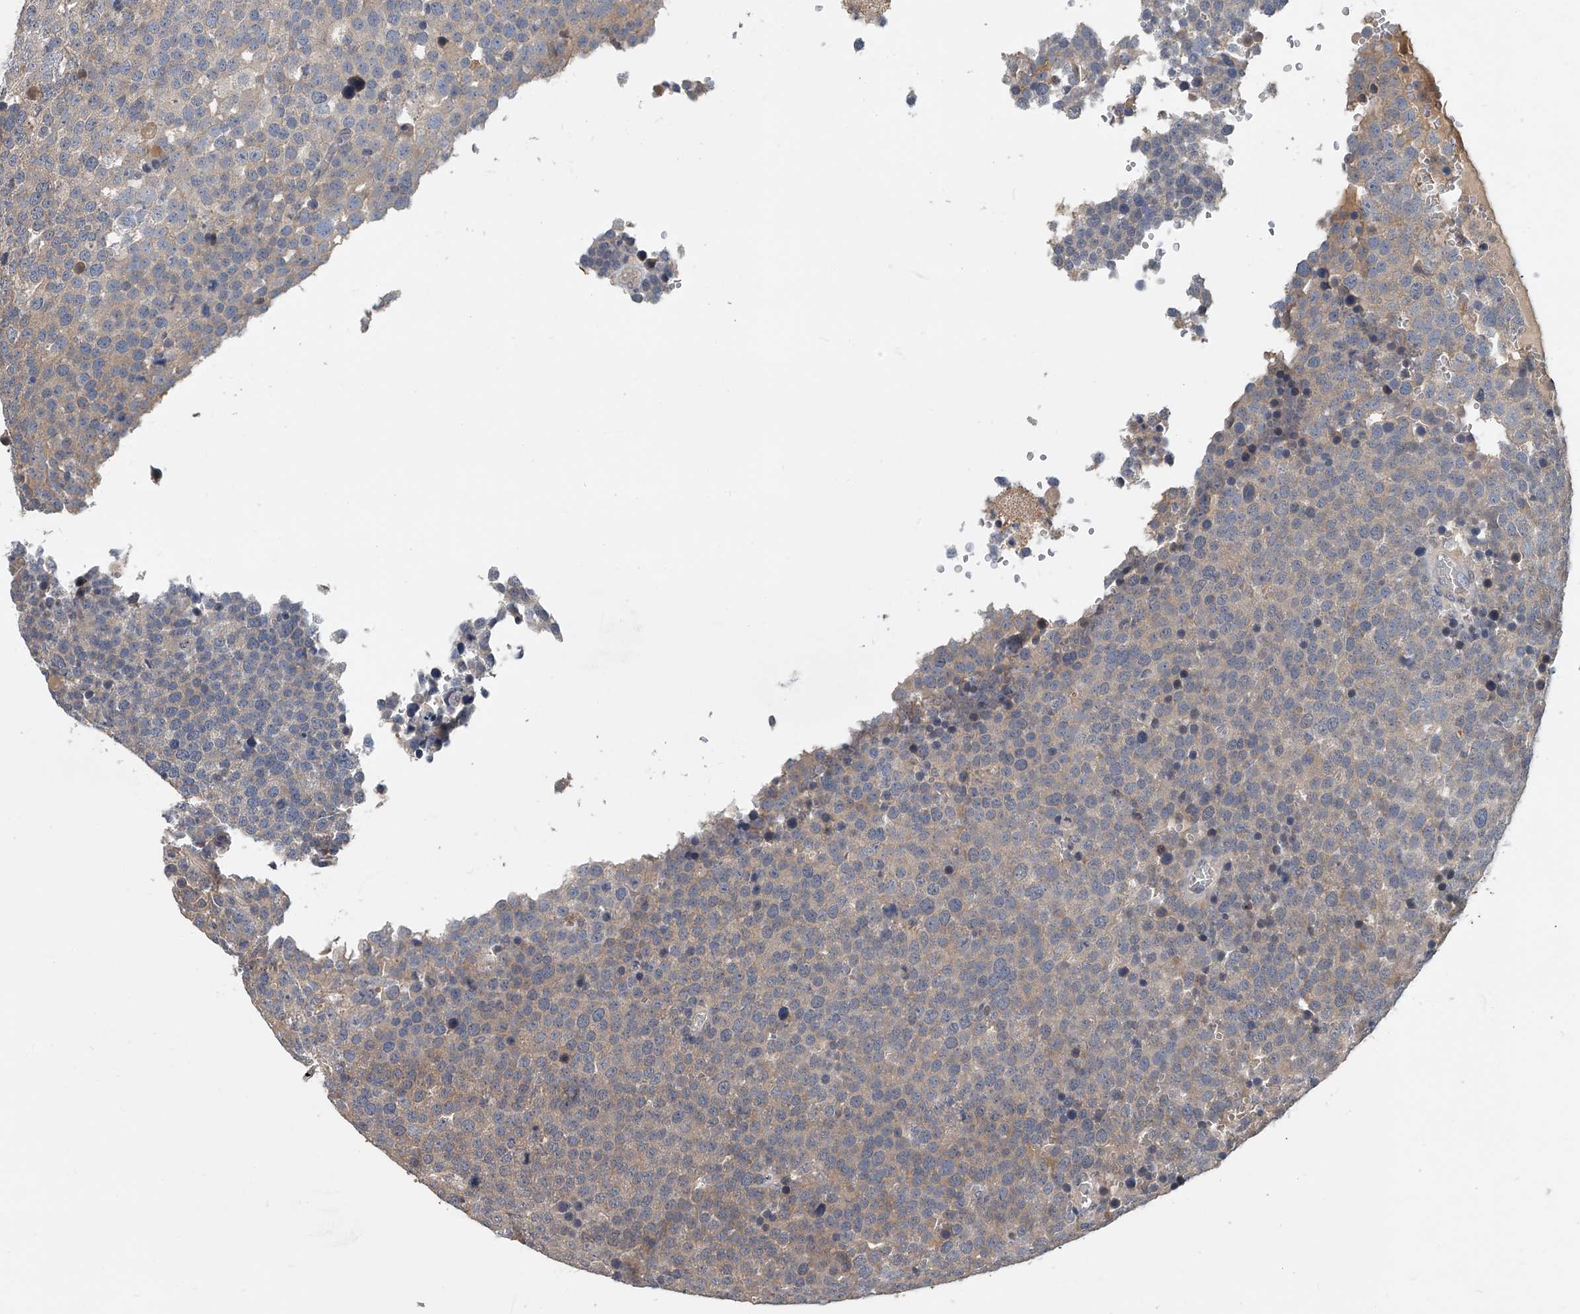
{"staining": {"intensity": "weak", "quantity": "<25%", "location": "cytoplasmic/membranous"}, "tissue": "testis cancer", "cell_type": "Tumor cells", "image_type": "cancer", "snomed": [{"axis": "morphology", "description": "Seminoma, NOS"}, {"axis": "topography", "description": "Testis"}], "caption": "This is an immunohistochemistry (IHC) photomicrograph of seminoma (testis). There is no expression in tumor cells.", "gene": "CD200", "patient": {"sex": "male", "age": 71}}